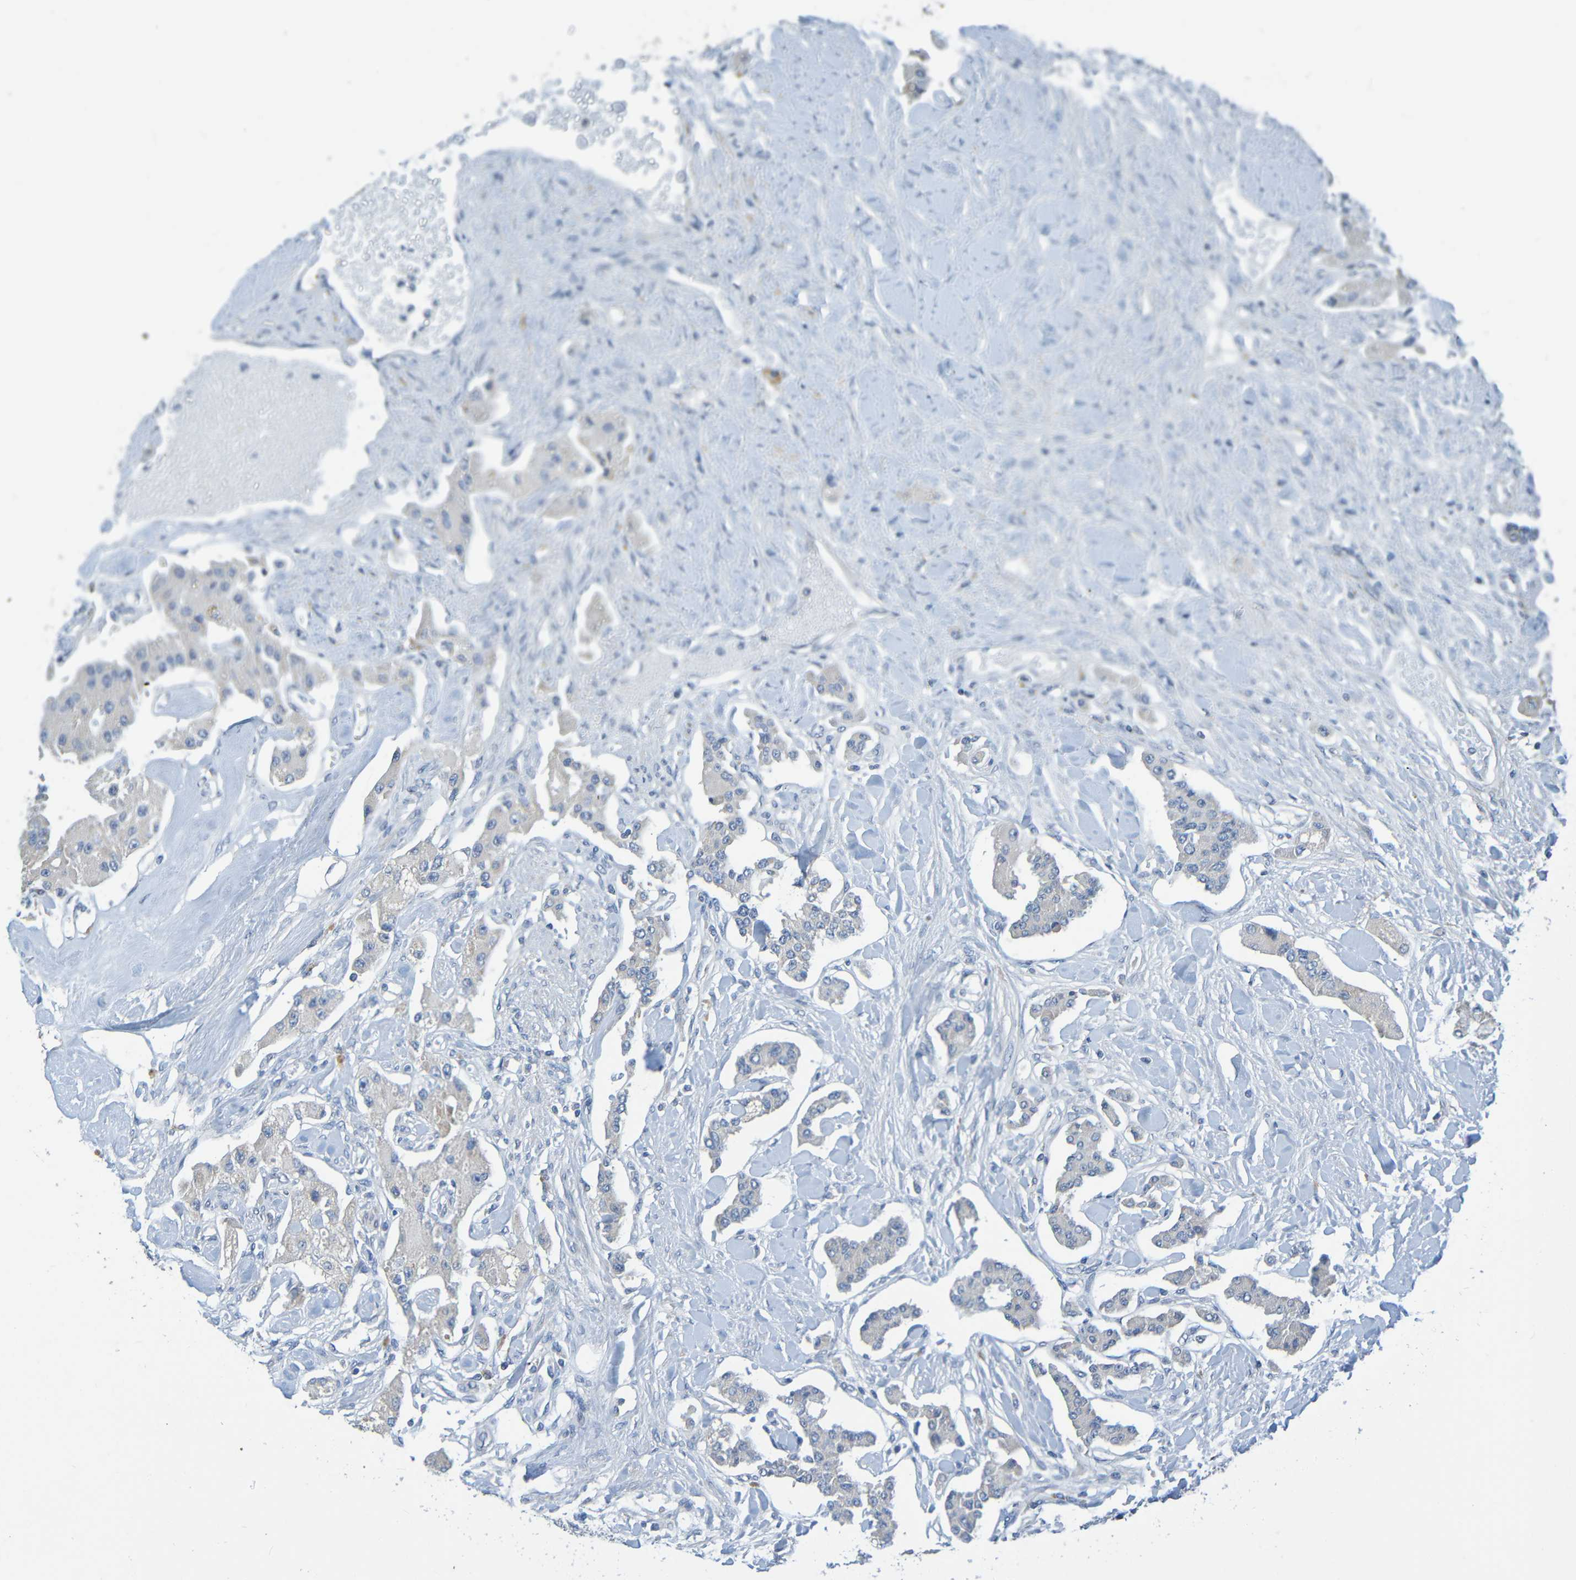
{"staining": {"intensity": "weak", "quantity": "<25%", "location": "cytoplasmic/membranous"}, "tissue": "carcinoid", "cell_type": "Tumor cells", "image_type": "cancer", "snomed": [{"axis": "morphology", "description": "Carcinoid, malignant, NOS"}, {"axis": "topography", "description": "Pancreas"}], "caption": "An image of human carcinoid is negative for staining in tumor cells.", "gene": "CYP4F2", "patient": {"sex": "male", "age": 41}}